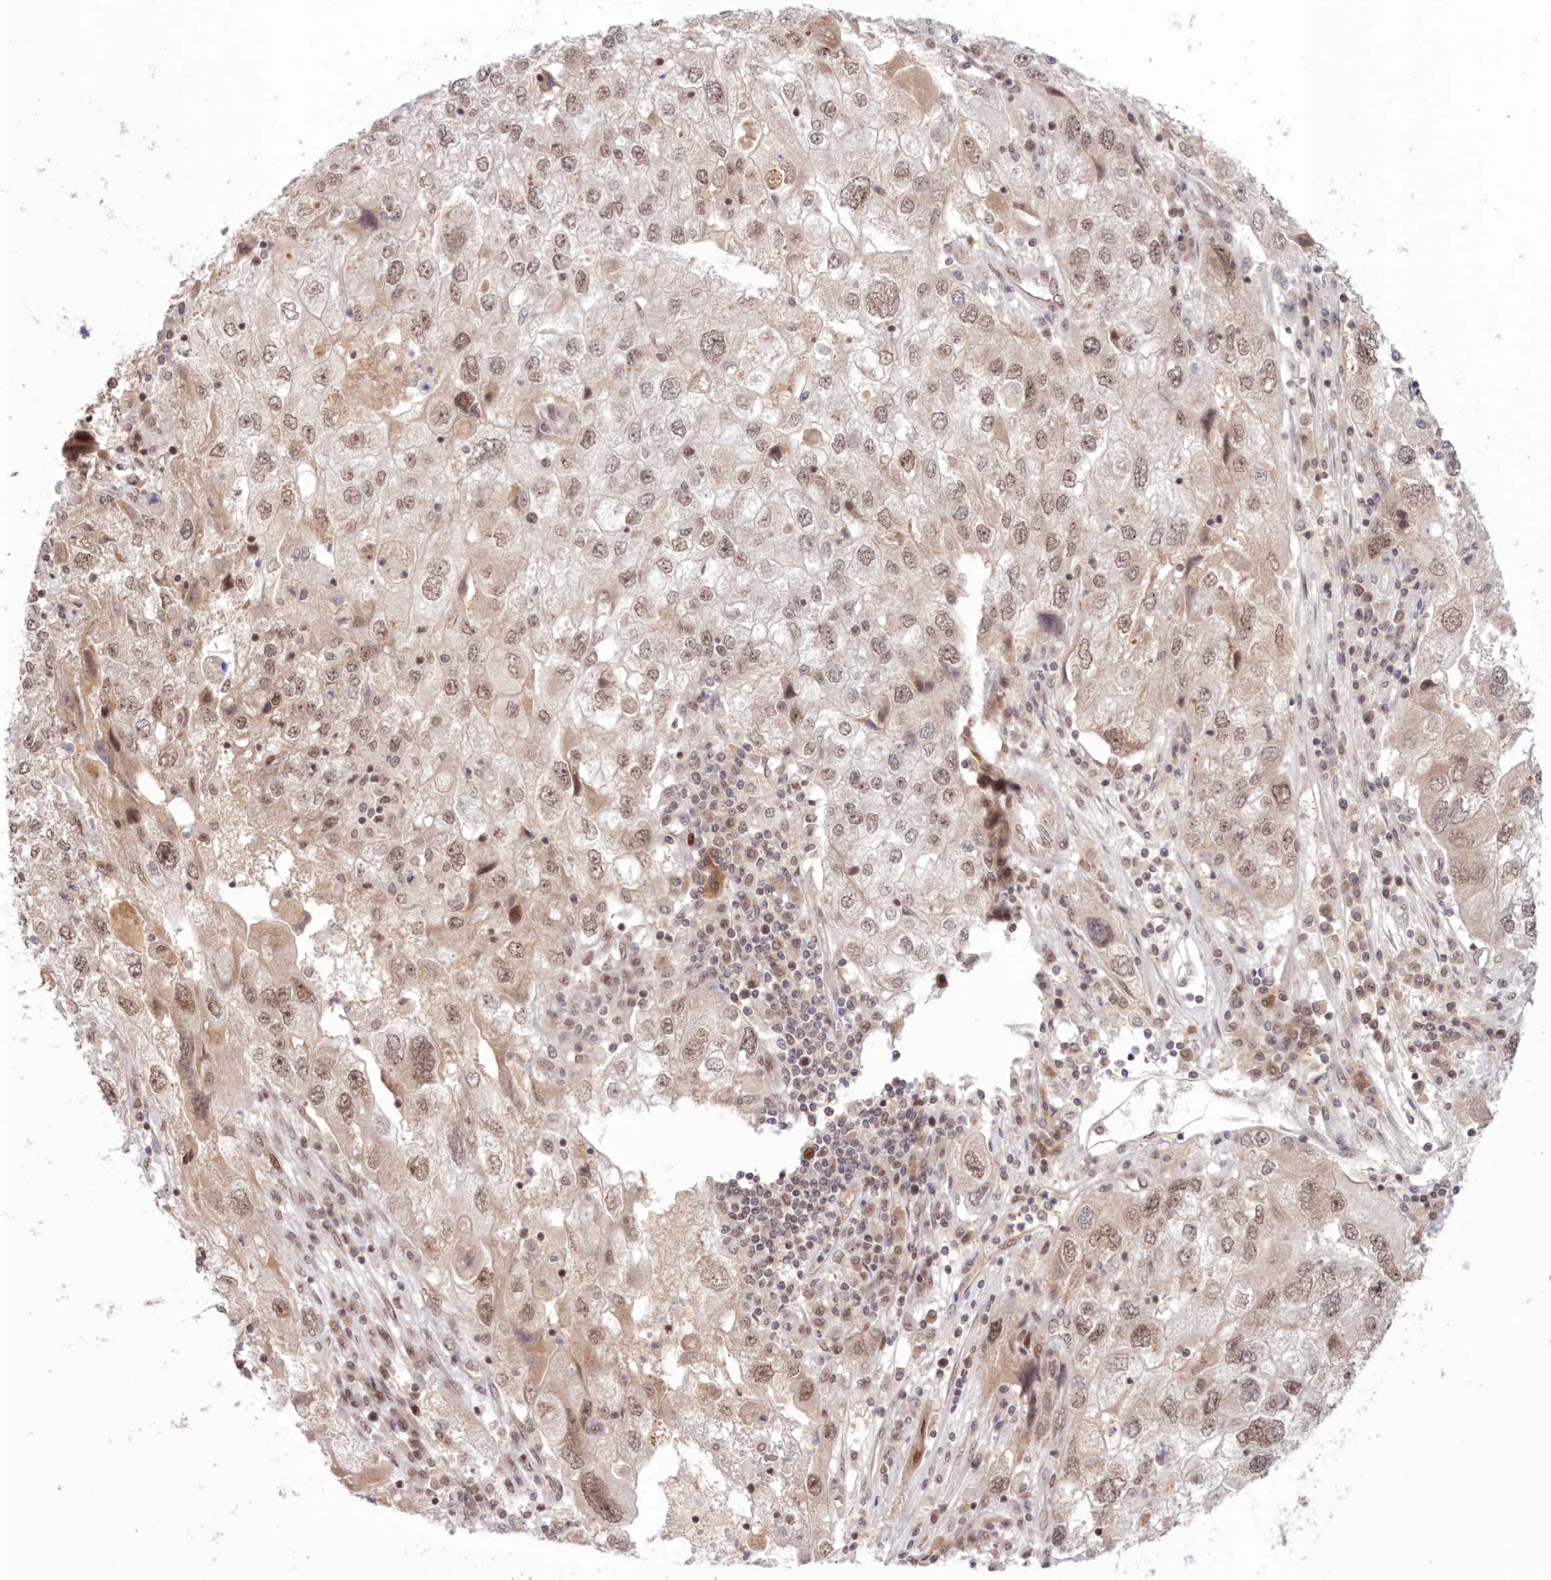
{"staining": {"intensity": "moderate", "quantity": ">75%", "location": "nuclear"}, "tissue": "endometrial cancer", "cell_type": "Tumor cells", "image_type": "cancer", "snomed": [{"axis": "morphology", "description": "Adenocarcinoma, NOS"}, {"axis": "topography", "description": "Endometrium"}], "caption": "A micrograph showing moderate nuclear expression in about >75% of tumor cells in adenocarcinoma (endometrial), as visualized by brown immunohistochemical staining.", "gene": "NOA1", "patient": {"sex": "female", "age": 49}}